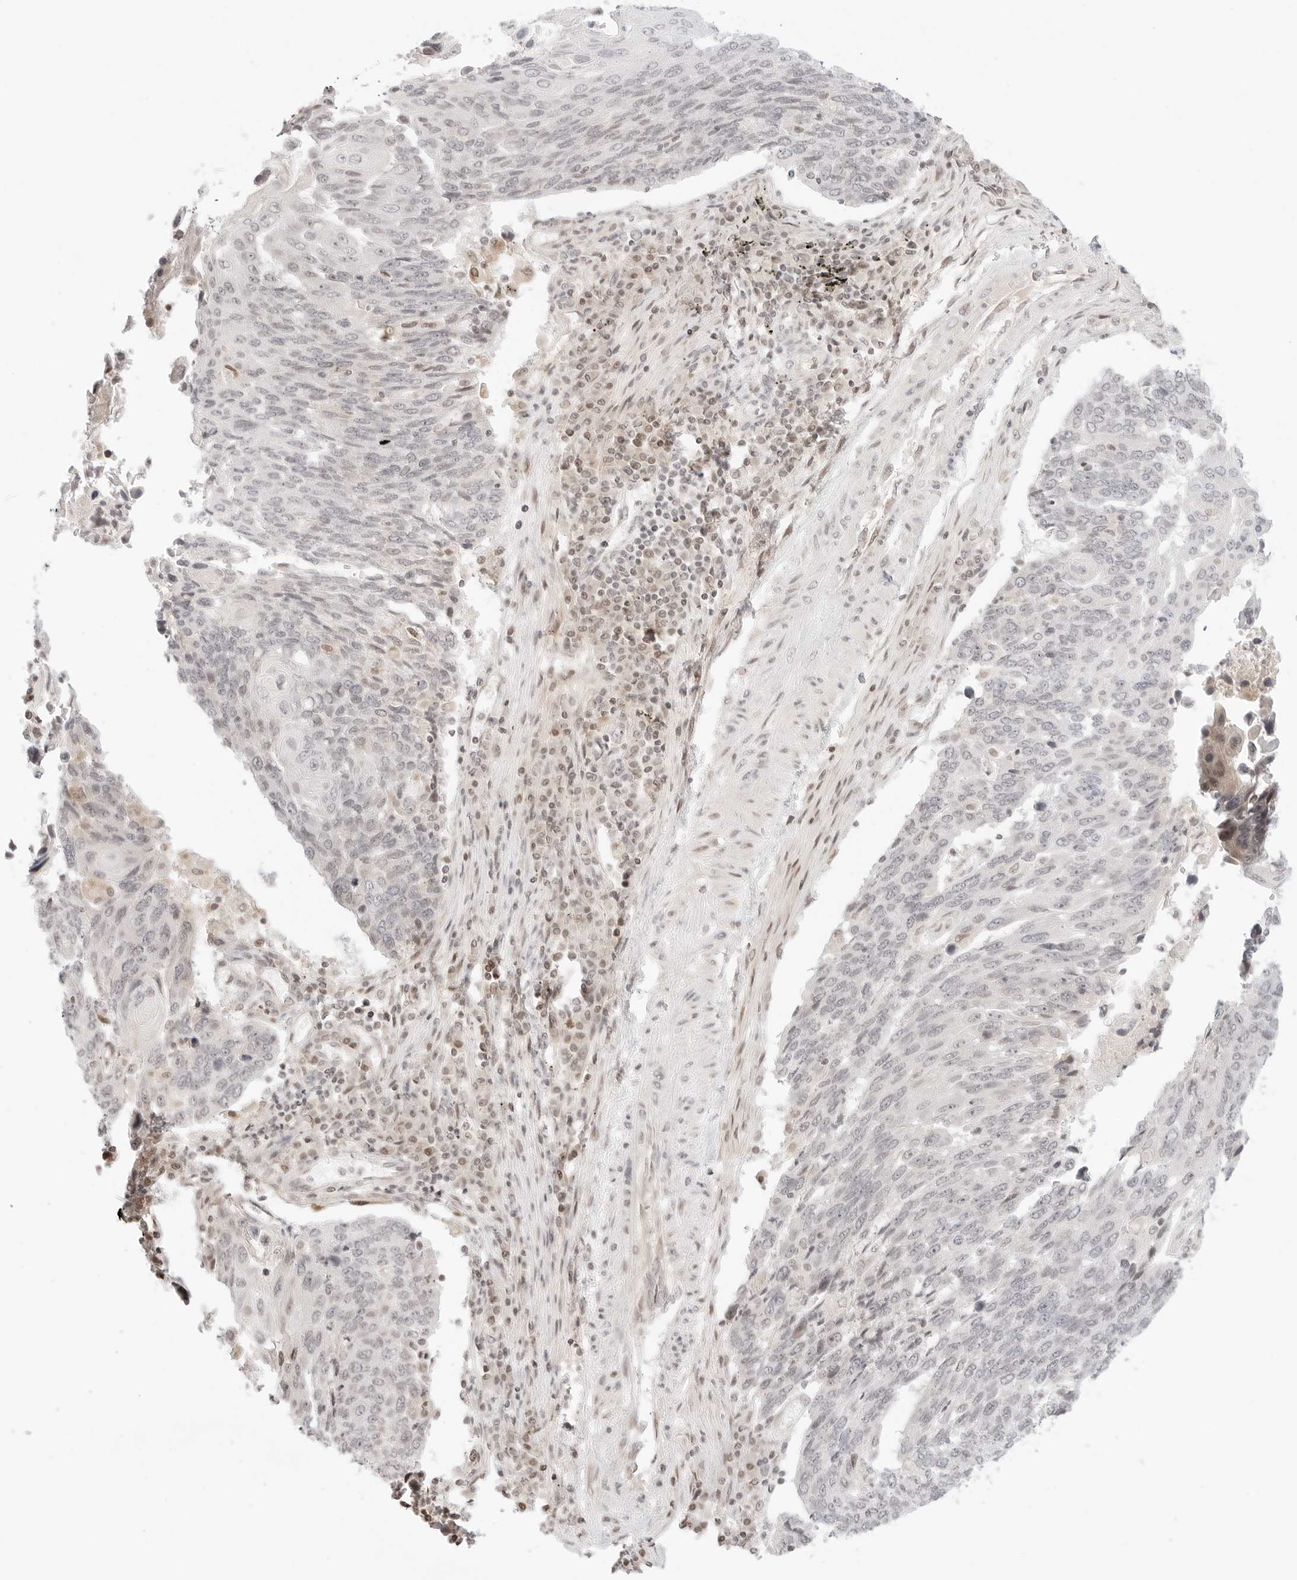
{"staining": {"intensity": "negative", "quantity": "none", "location": "none"}, "tissue": "lung cancer", "cell_type": "Tumor cells", "image_type": "cancer", "snomed": [{"axis": "morphology", "description": "Squamous cell carcinoma, NOS"}, {"axis": "topography", "description": "Lung"}], "caption": "This is an immunohistochemistry photomicrograph of lung cancer (squamous cell carcinoma). There is no positivity in tumor cells.", "gene": "RPS6KL1", "patient": {"sex": "male", "age": 66}}